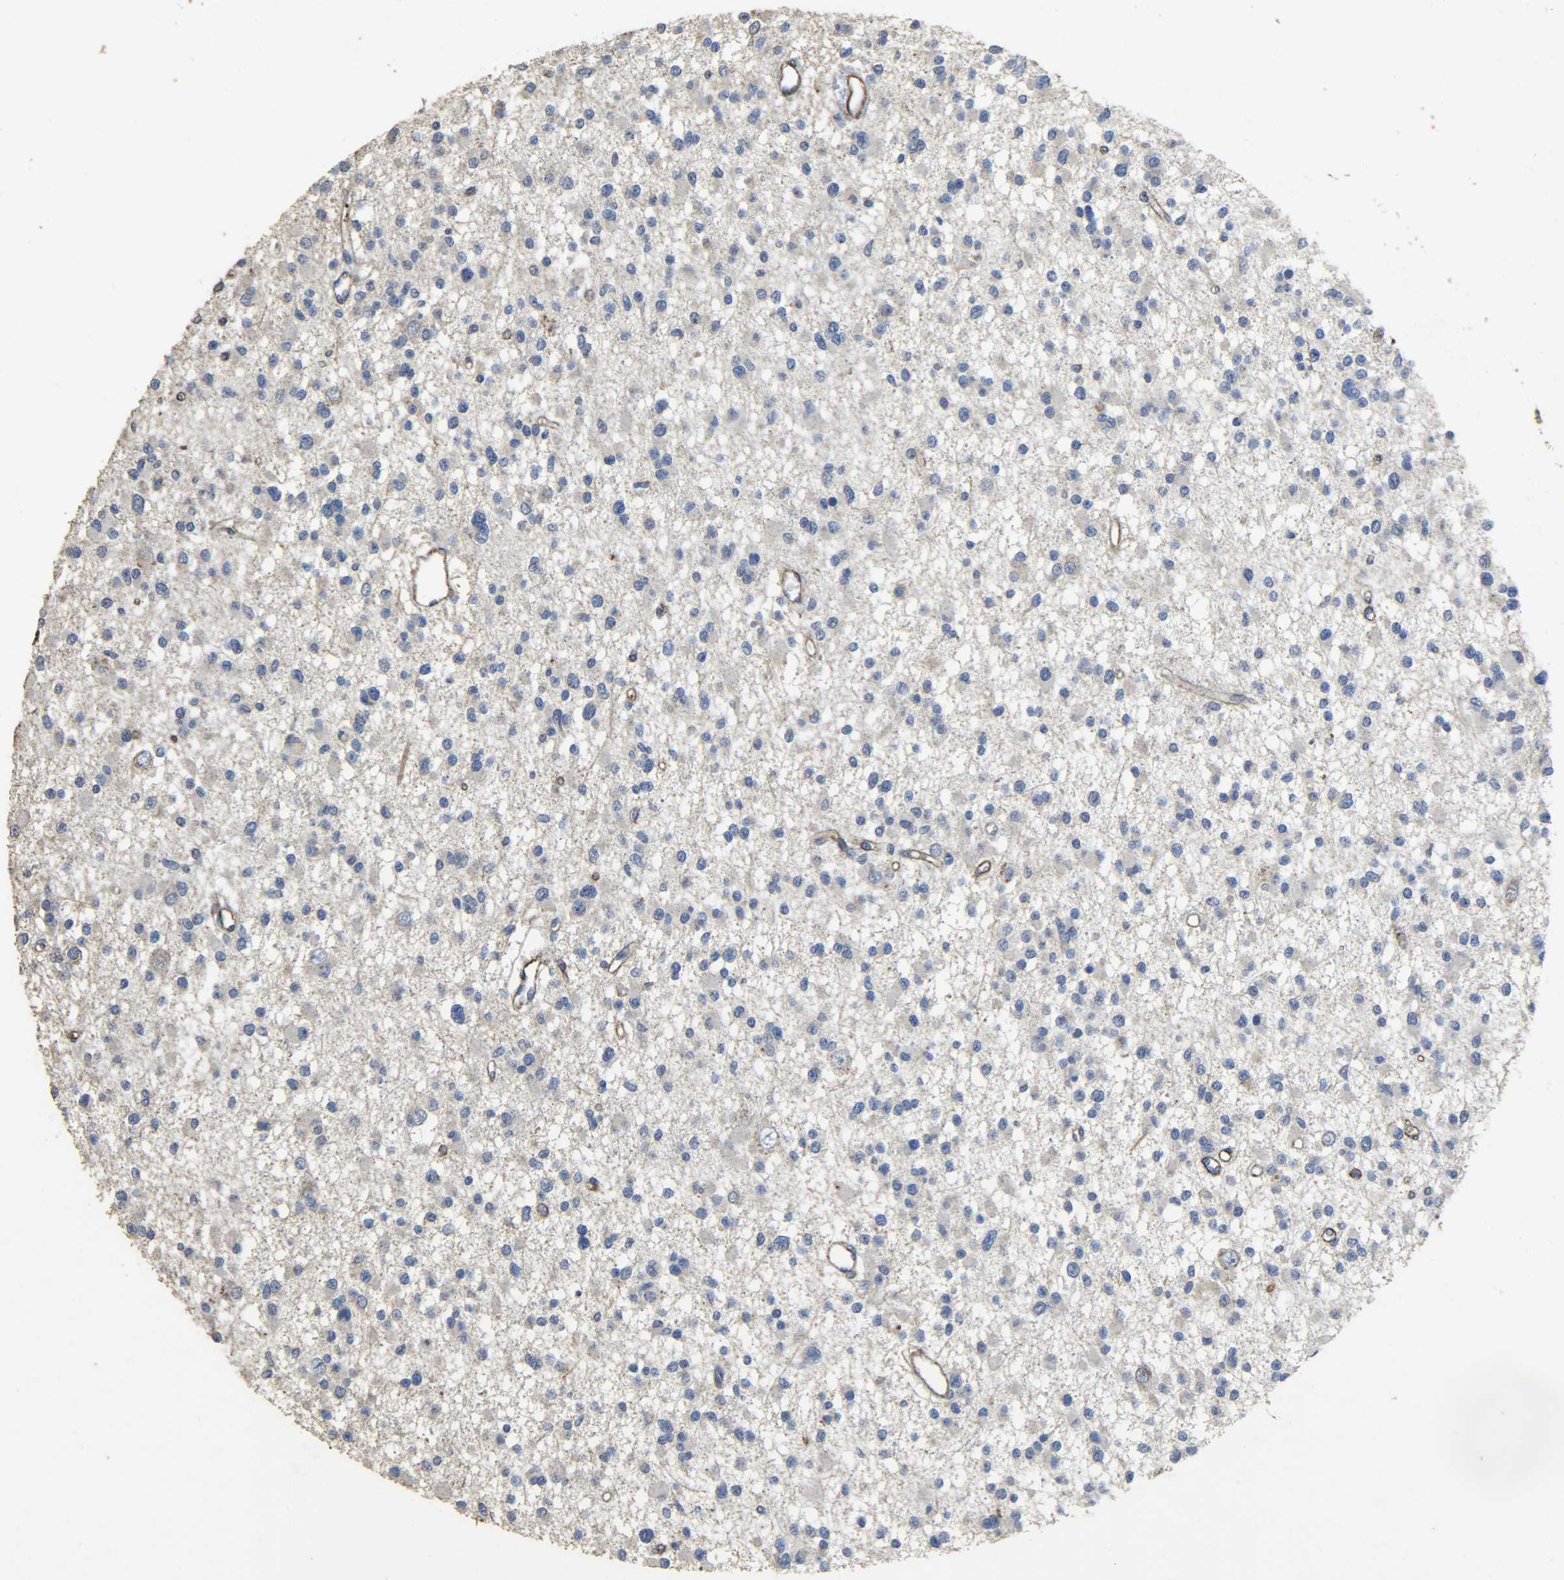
{"staining": {"intensity": "negative", "quantity": "none", "location": "none"}, "tissue": "glioma", "cell_type": "Tumor cells", "image_type": "cancer", "snomed": [{"axis": "morphology", "description": "Glioma, malignant, Low grade"}, {"axis": "topography", "description": "Brain"}], "caption": "DAB immunohistochemical staining of human malignant glioma (low-grade) reveals no significant positivity in tumor cells.", "gene": "TPM4", "patient": {"sex": "female", "age": 22}}